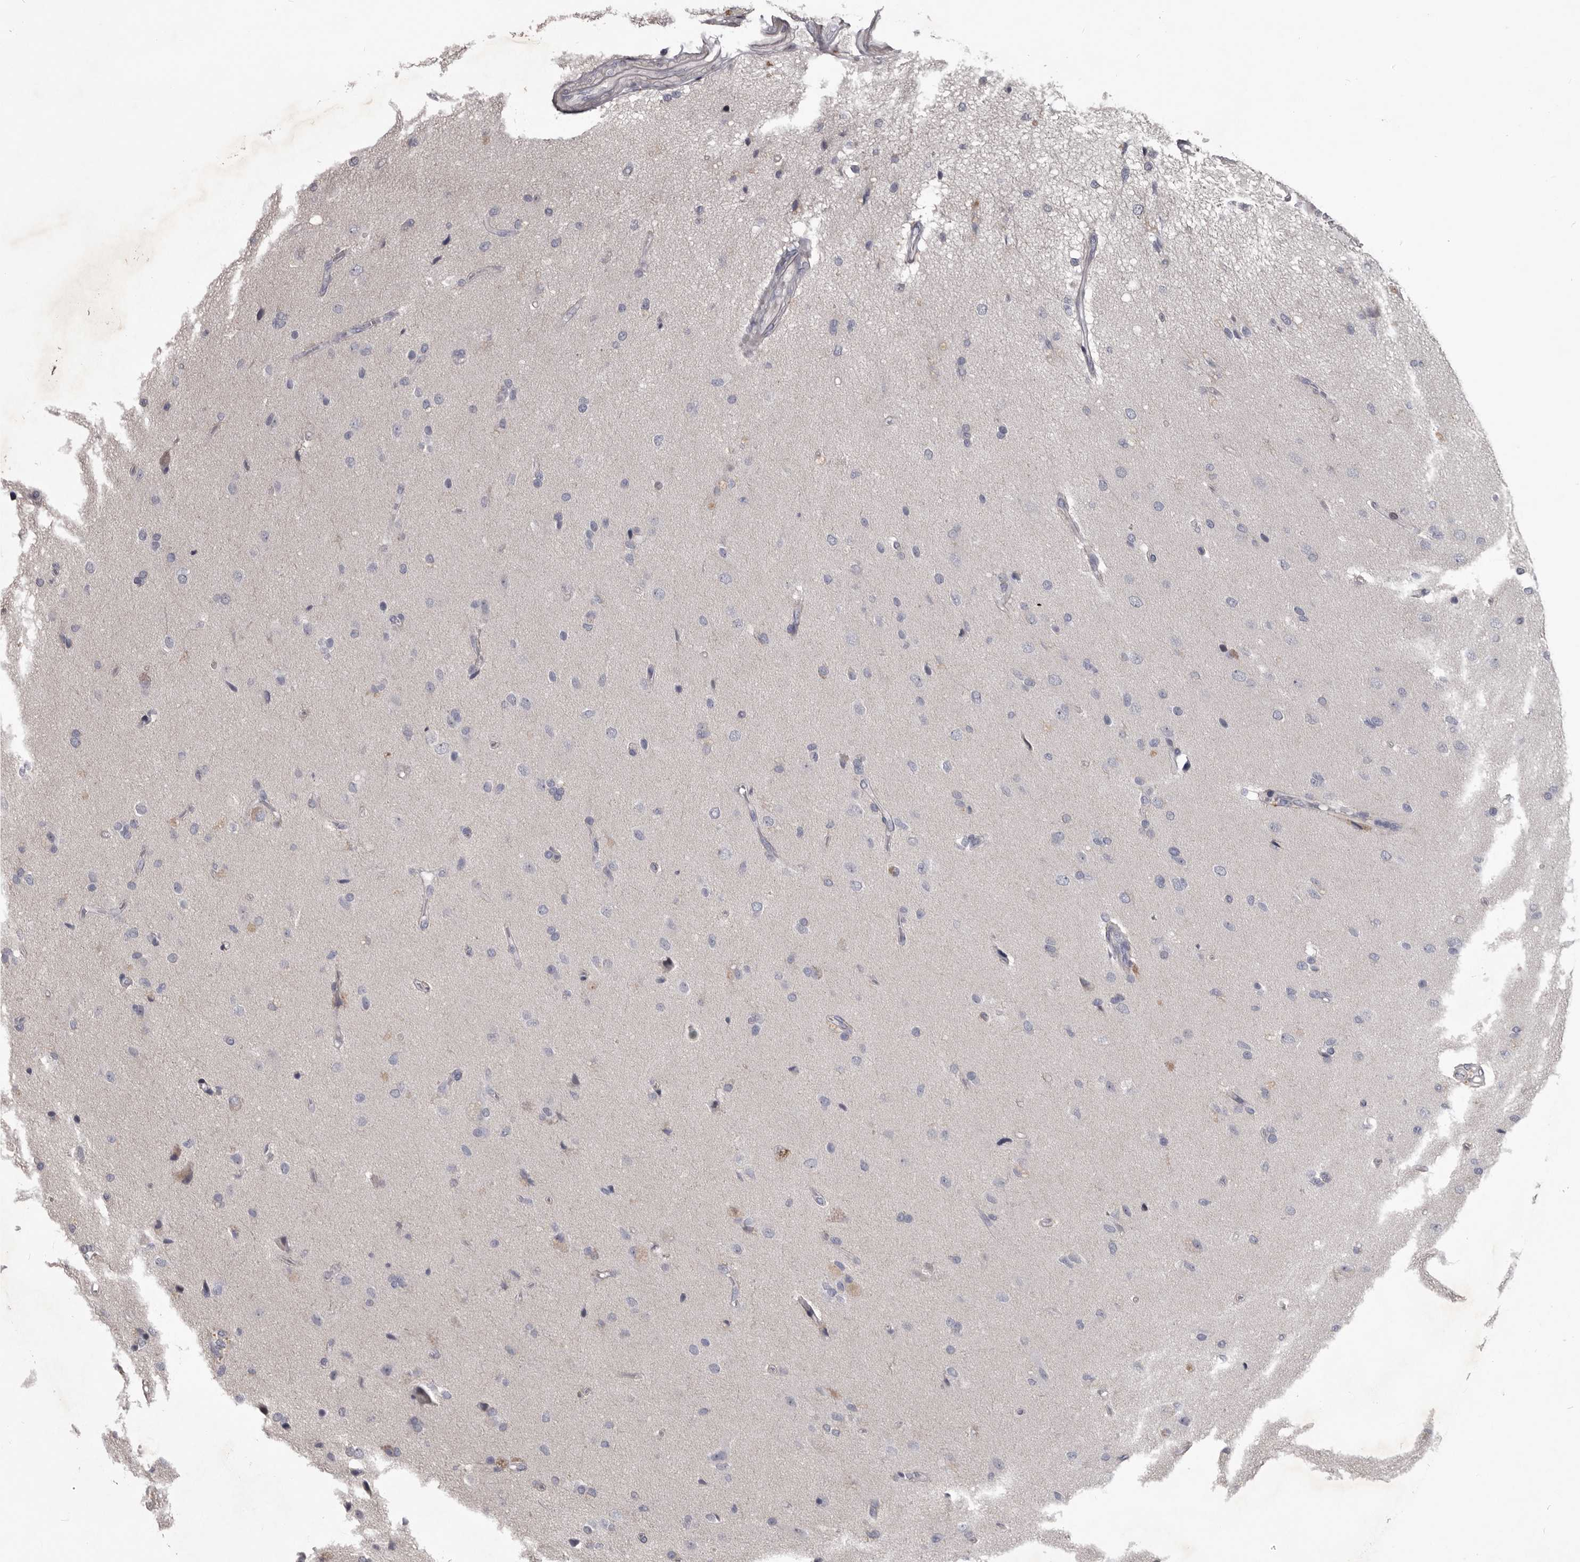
{"staining": {"intensity": "negative", "quantity": "none", "location": "none"}, "tissue": "glioma", "cell_type": "Tumor cells", "image_type": "cancer", "snomed": [{"axis": "morphology", "description": "Glioma, malignant, High grade"}, {"axis": "topography", "description": "Brain"}], "caption": "Tumor cells are negative for protein expression in human glioma.", "gene": "LPAR6", "patient": {"sex": "male", "age": 72}}